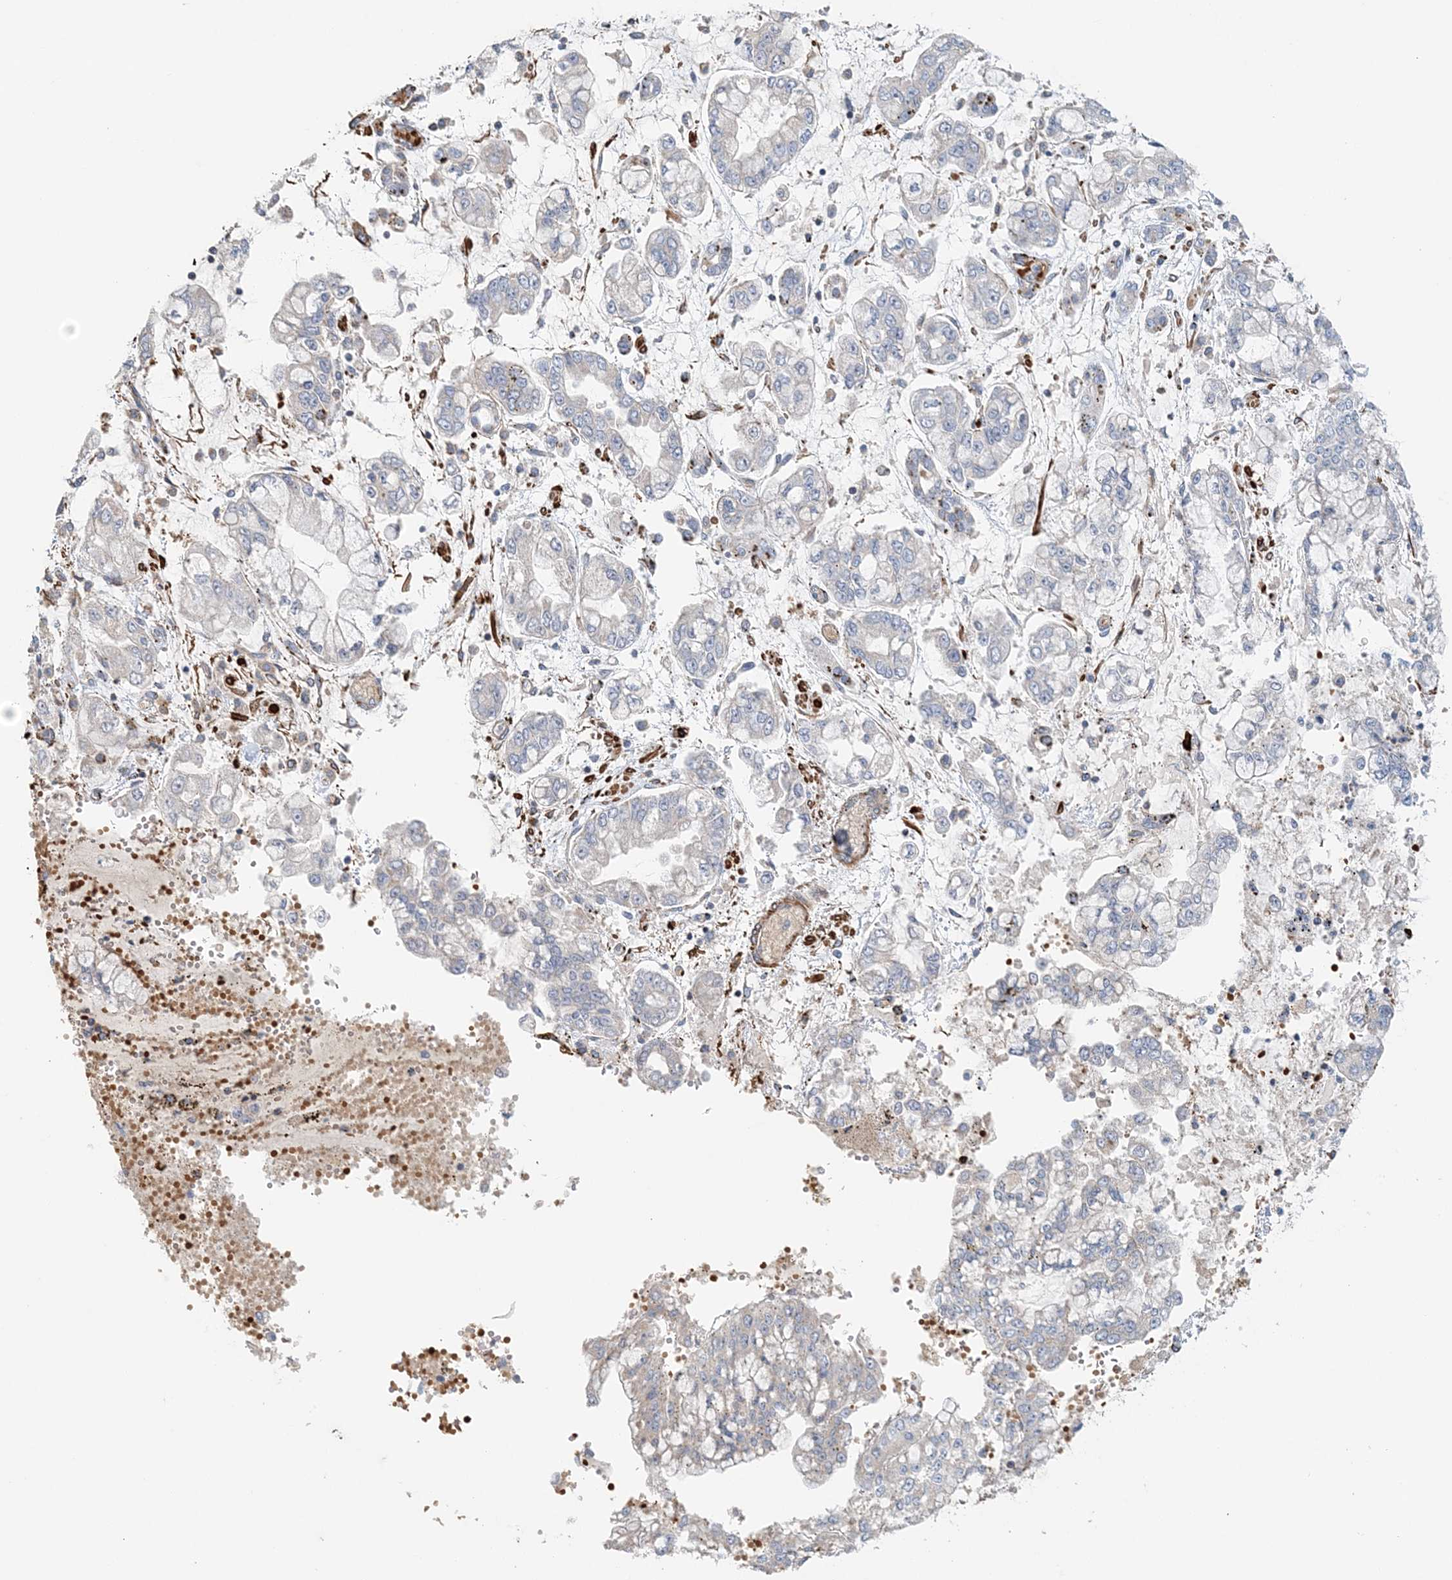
{"staining": {"intensity": "negative", "quantity": "none", "location": "none"}, "tissue": "stomach cancer", "cell_type": "Tumor cells", "image_type": "cancer", "snomed": [{"axis": "morphology", "description": "Normal tissue, NOS"}, {"axis": "morphology", "description": "Adenocarcinoma, NOS"}, {"axis": "topography", "description": "Stomach, upper"}, {"axis": "topography", "description": "Stomach"}], "caption": "High power microscopy photomicrograph of an immunohistochemistry micrograph of adenocarcinoma (stomach), revealing no significant staining in tumor cells.", "gene": "TTI1", "patient": {"sex": "male", "age": 76}}